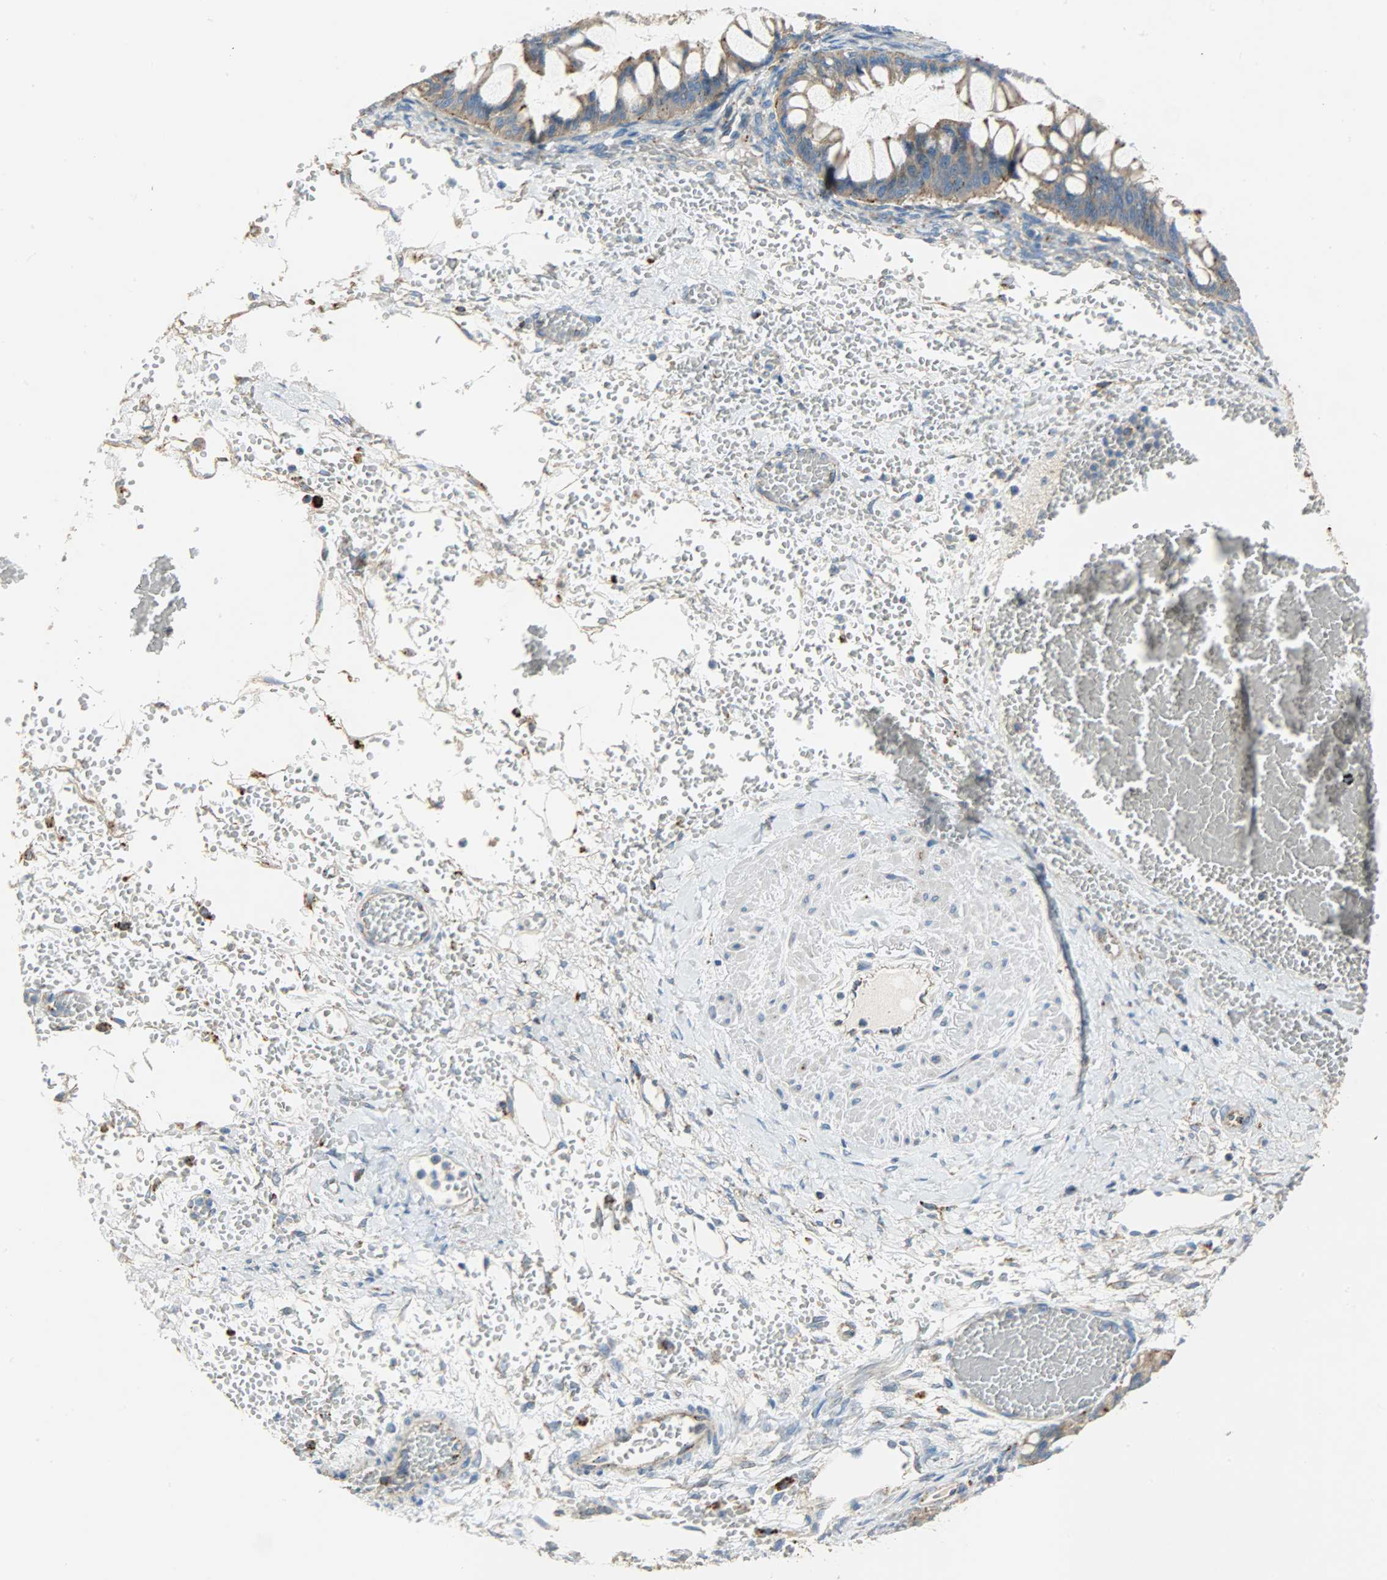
{"staining": {"intensity": "moderate", "quantity": ">75%", "location": "cytoplasmic/membranous"}, "tissue": "ovarian cancer", "cell_type": "Tumor cells", "image_type": "cancer", "snomed": [{"axis": "morphology", "description": "Cystadenocarcinoma, mucinous, NOS"}, {"axis": "topography", "description": "Ovary"}], "caption": "Ovarian cancer was stained to show a protein in brown. There is medium levels of moderate cytoplasmic/membranous expression in about >75% of tumor cells.", "gene": "ASAH1", "patient": {"sex": "female", "age": 73}}